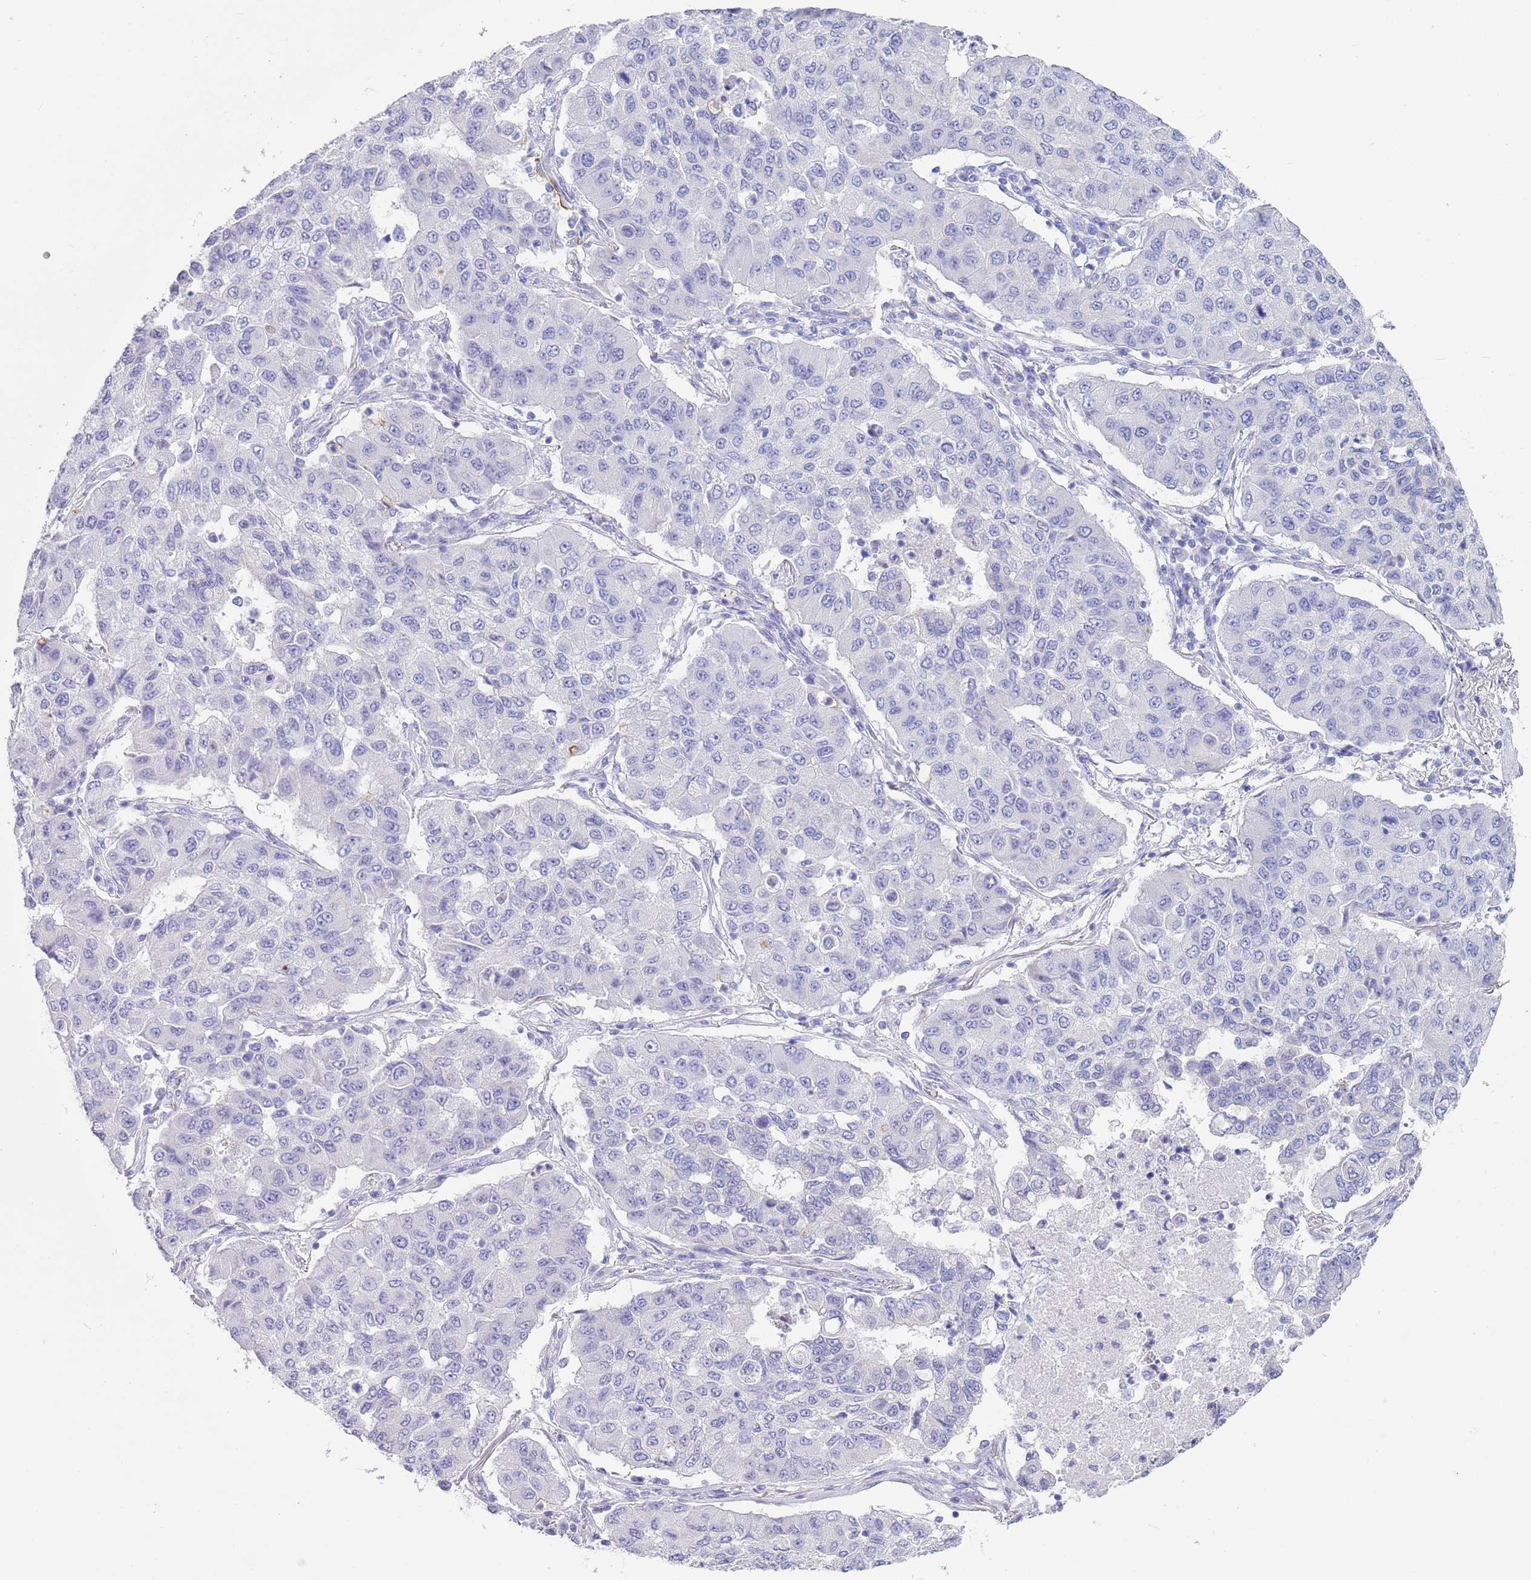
{"staining": {"intensity": "negative", "quantity": "none", "location": "none"}, "tissue": "lung cancer", "cell_type": "Tumor cells", "image_type": "cancer", "snomed": [{"axis": "morphology", "description": "Squamous cell carcinoma, NOS"}, {"axis": "topography", "description": "Lung"}], "caption": "Immunohistochemical staining of human squamous cell carcinoma (lung) reveals no significant staining in tumor cells.", "gene": "CPXM2", "patient": {"sex": "male", "age": 74}}